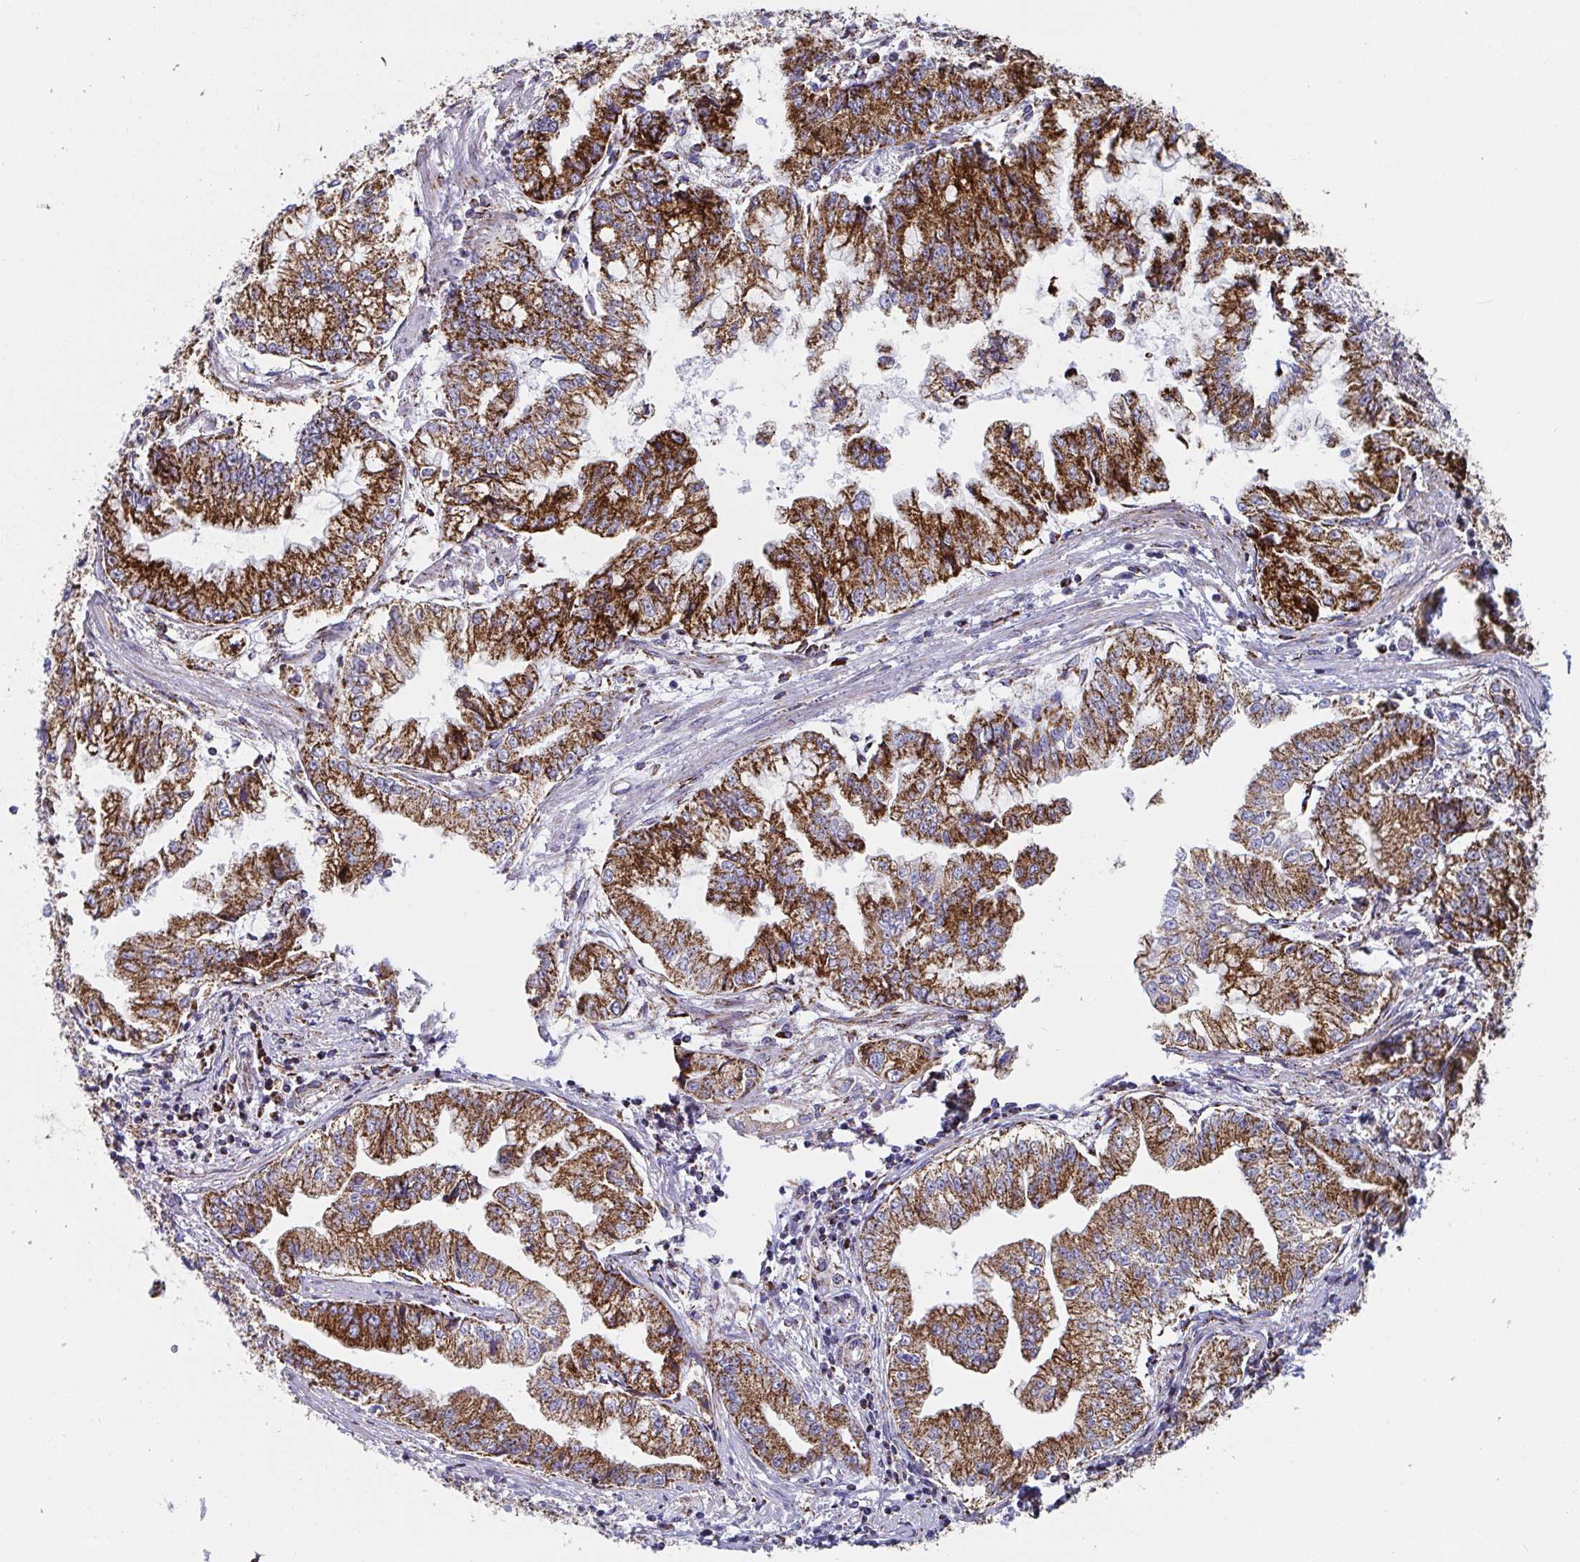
{"staining": {"intensity": "strong", "quantity": ">75%", "location": "cytoplasmic/membranous"}, "tissue": "stomach cancer", "cell_type": "Tumor cells", "image_type": "cancer", "snomed": [{"axis": "morphology", "description": "Adenocarcinoma, NOS"}, {"axis": "topography", "description": "Stomach, upper"}], "caption": "About >75% of tumor cells in stomach cancer (adenocarcinoma) show strong cytoplasmic/membranous protein expression as visualized by brown immunohistochemical staining.", "gene": "ATP5MJ", "patient": {"sex": "female", "age": 74}}